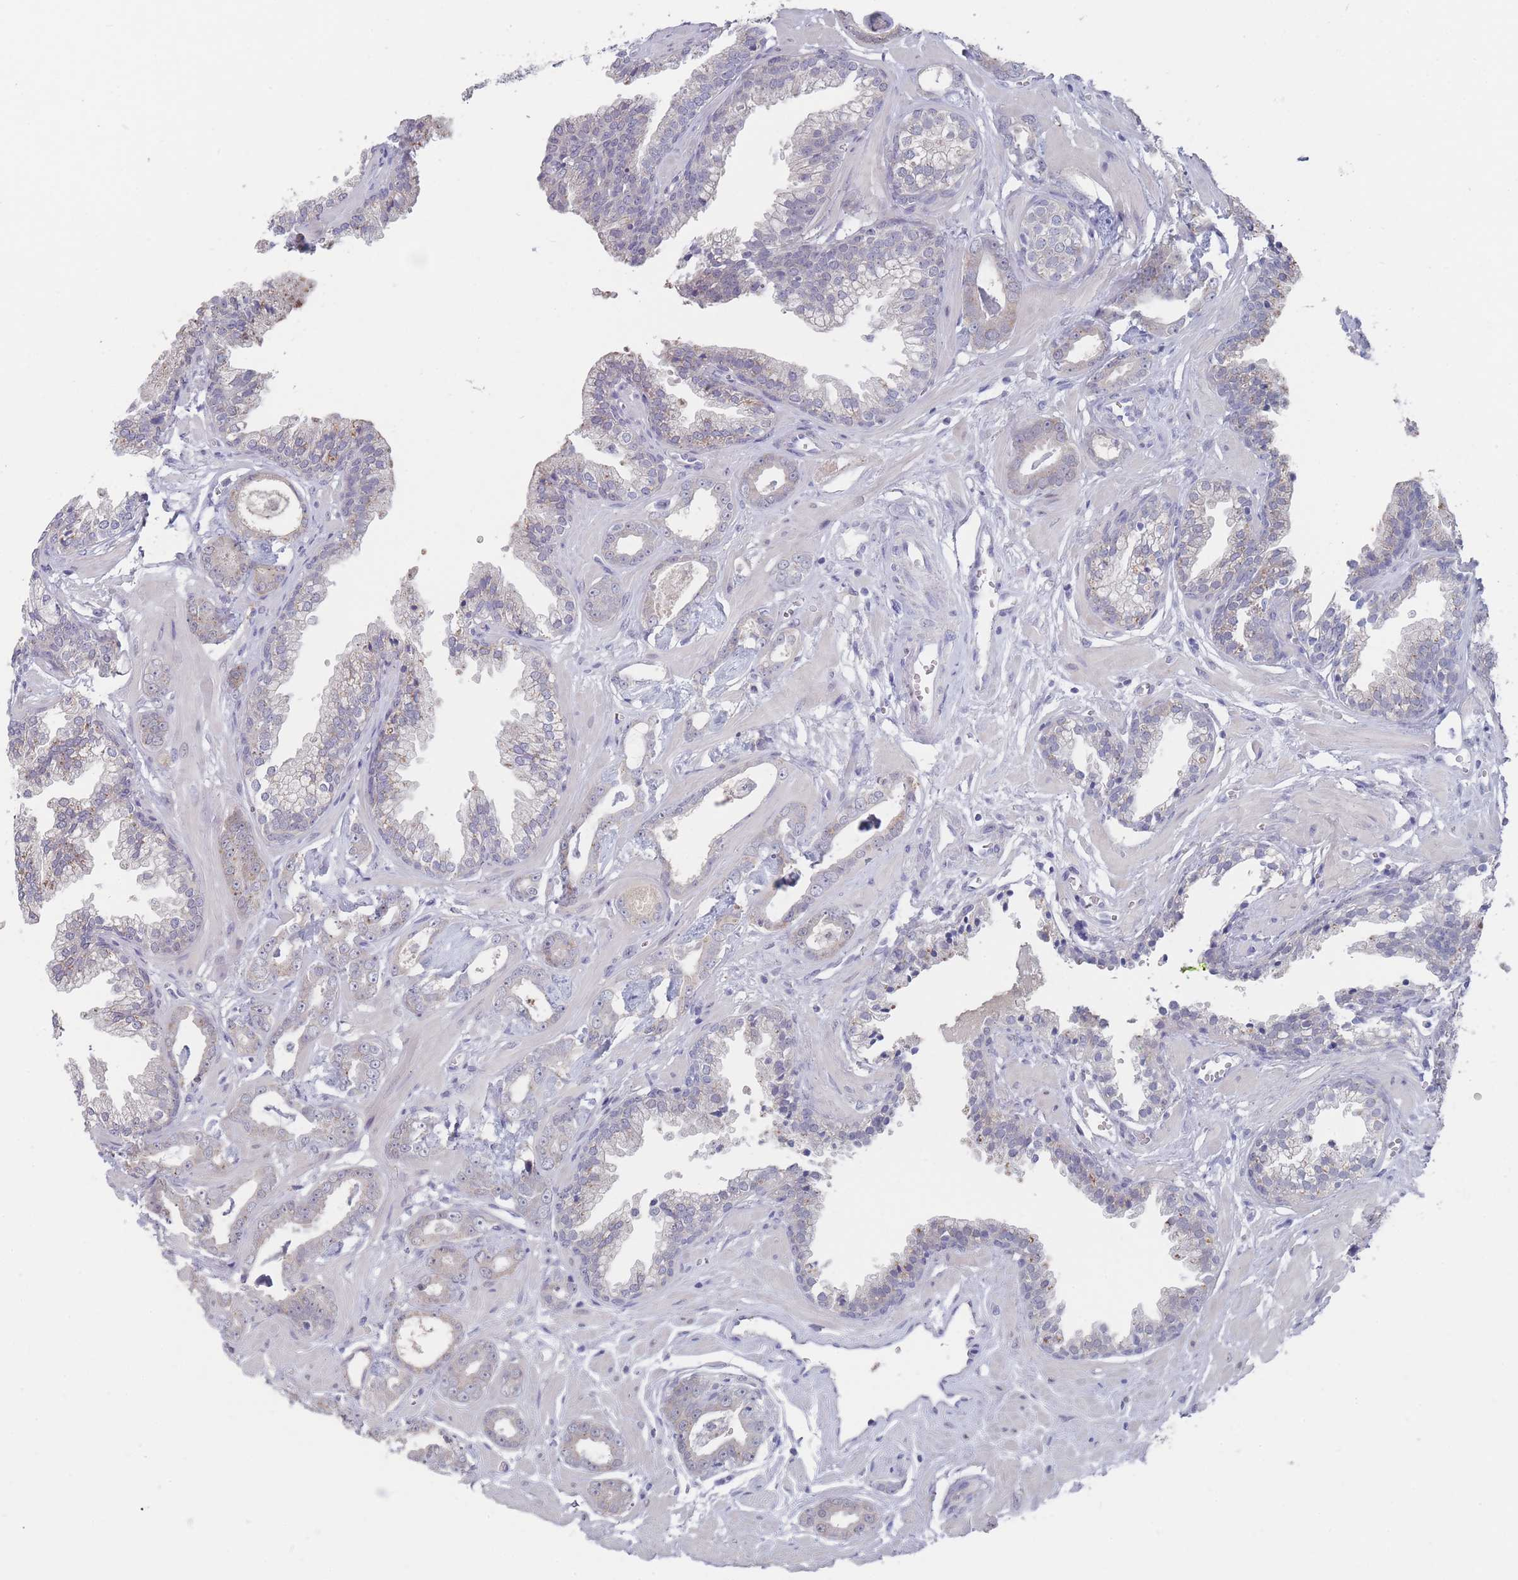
{"staining": {"intensity": "negative", "quantity": "none", "location": "none"}, "tissue": "prostate cancer", "cell_type": "Tumor cells", "image_type": "cancer", "snomed": [{"axis": "morphology", "description": "Adenocarcinoma, Low grade"}, {"axis": "topography", "description": "Prostate"}], "caption": "DAB immunohistochemical staining of human adenocarcinoma (low-grade) (prostate) demonstrates no significant positivity in tumor cells.", "gene": "CYP51A1", "patient": {"sex": "male", "age": 60}}